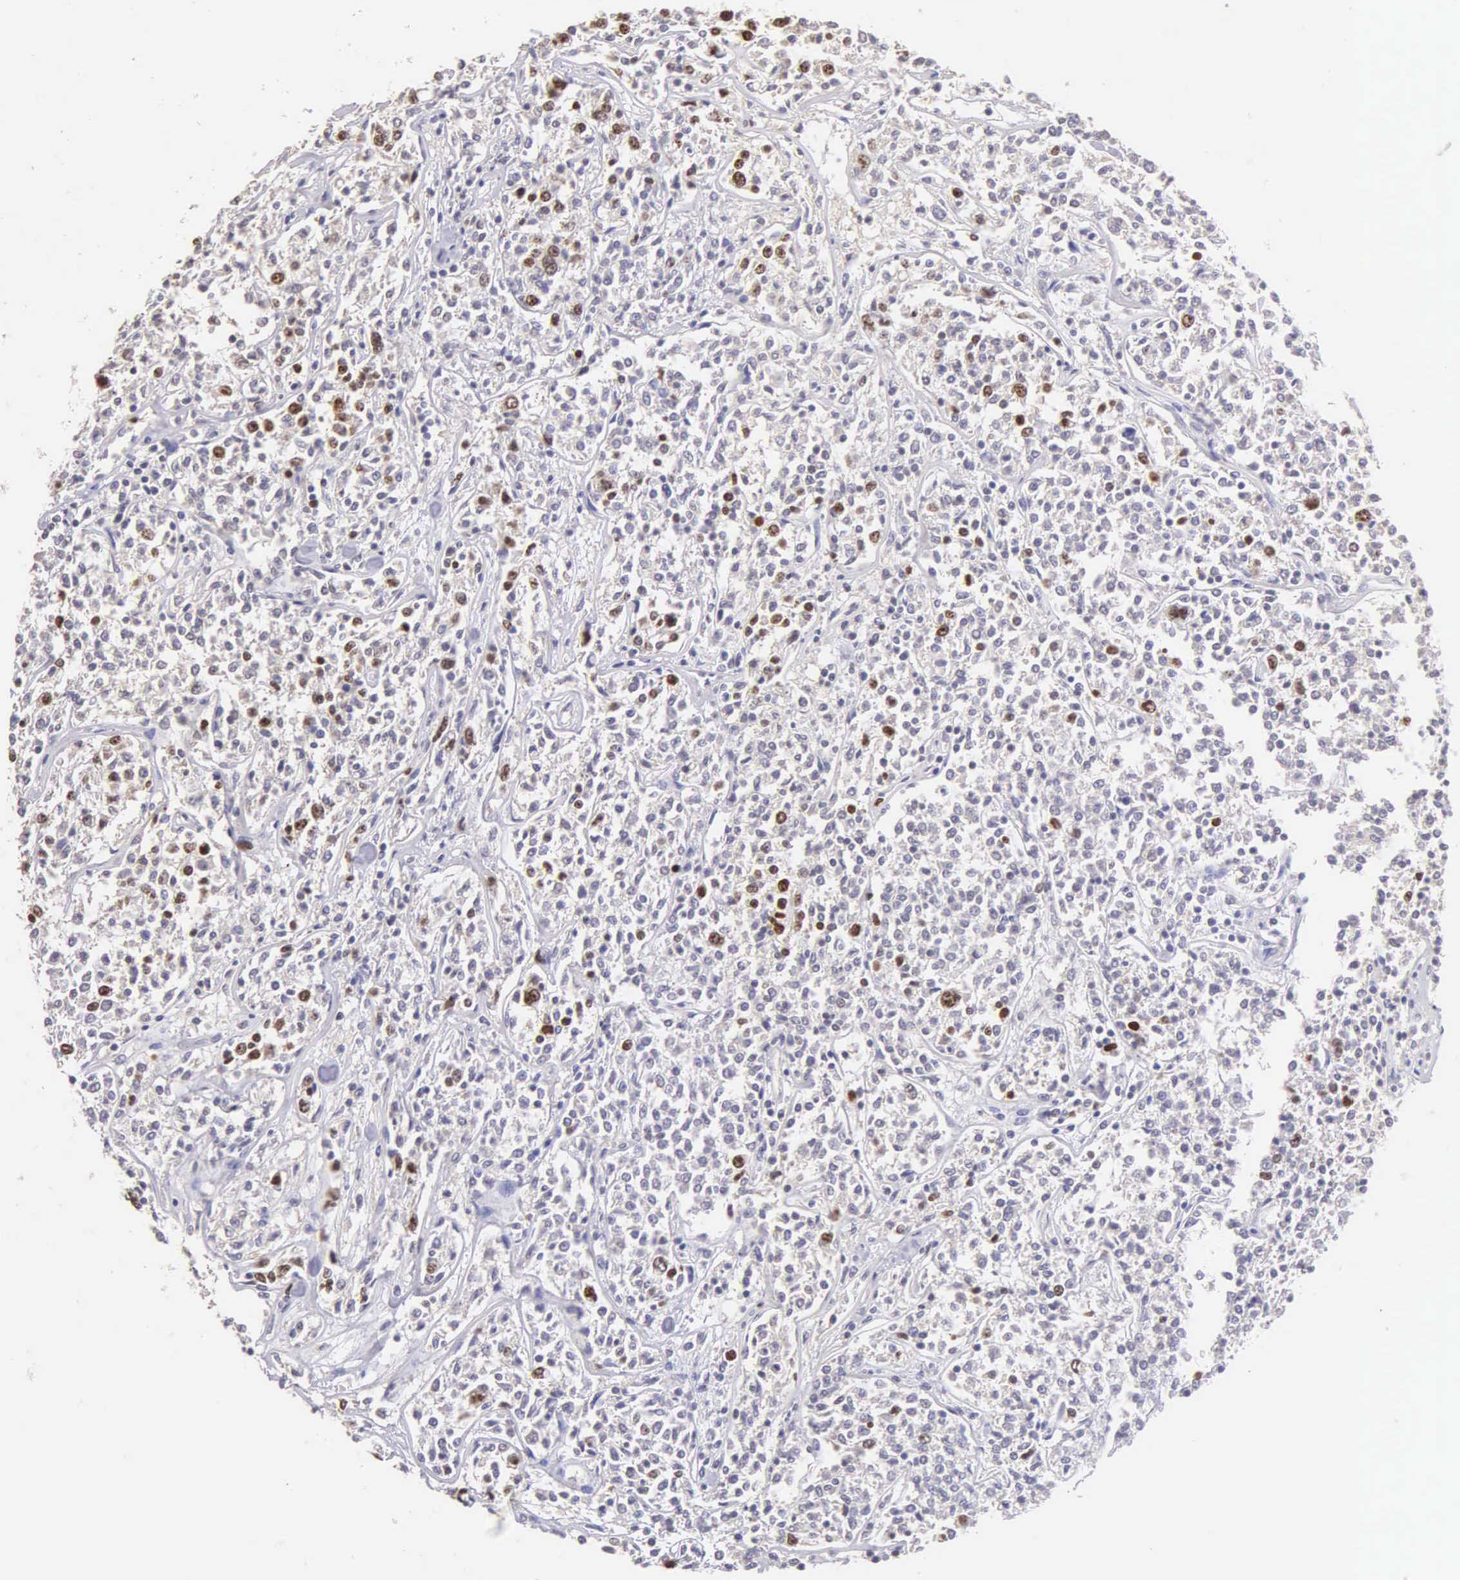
{"staining": {"intensity": "moderate", "quantity": "25%-75%", "location": "nuclear"}, "tissue": "lymphoma", "cell_type": "Tumor cells", "image_type": "cancer", "snomed": [{"axis": "morphology", "description": "Malignant lymphoma, non-Hodgkin's type, Low grade"}, {"axis": "topography", "description": "Small intestine"}], "caption": "Protein expression analysis of human lymphoma reveals moderate nuclear positivity in approximately 25%-75% of tumor cells. (DAB = brown stain, brightfield microscopy at high magnification).", "gene": "MKI67", "patient": {"sex": "female", "age": 59}}